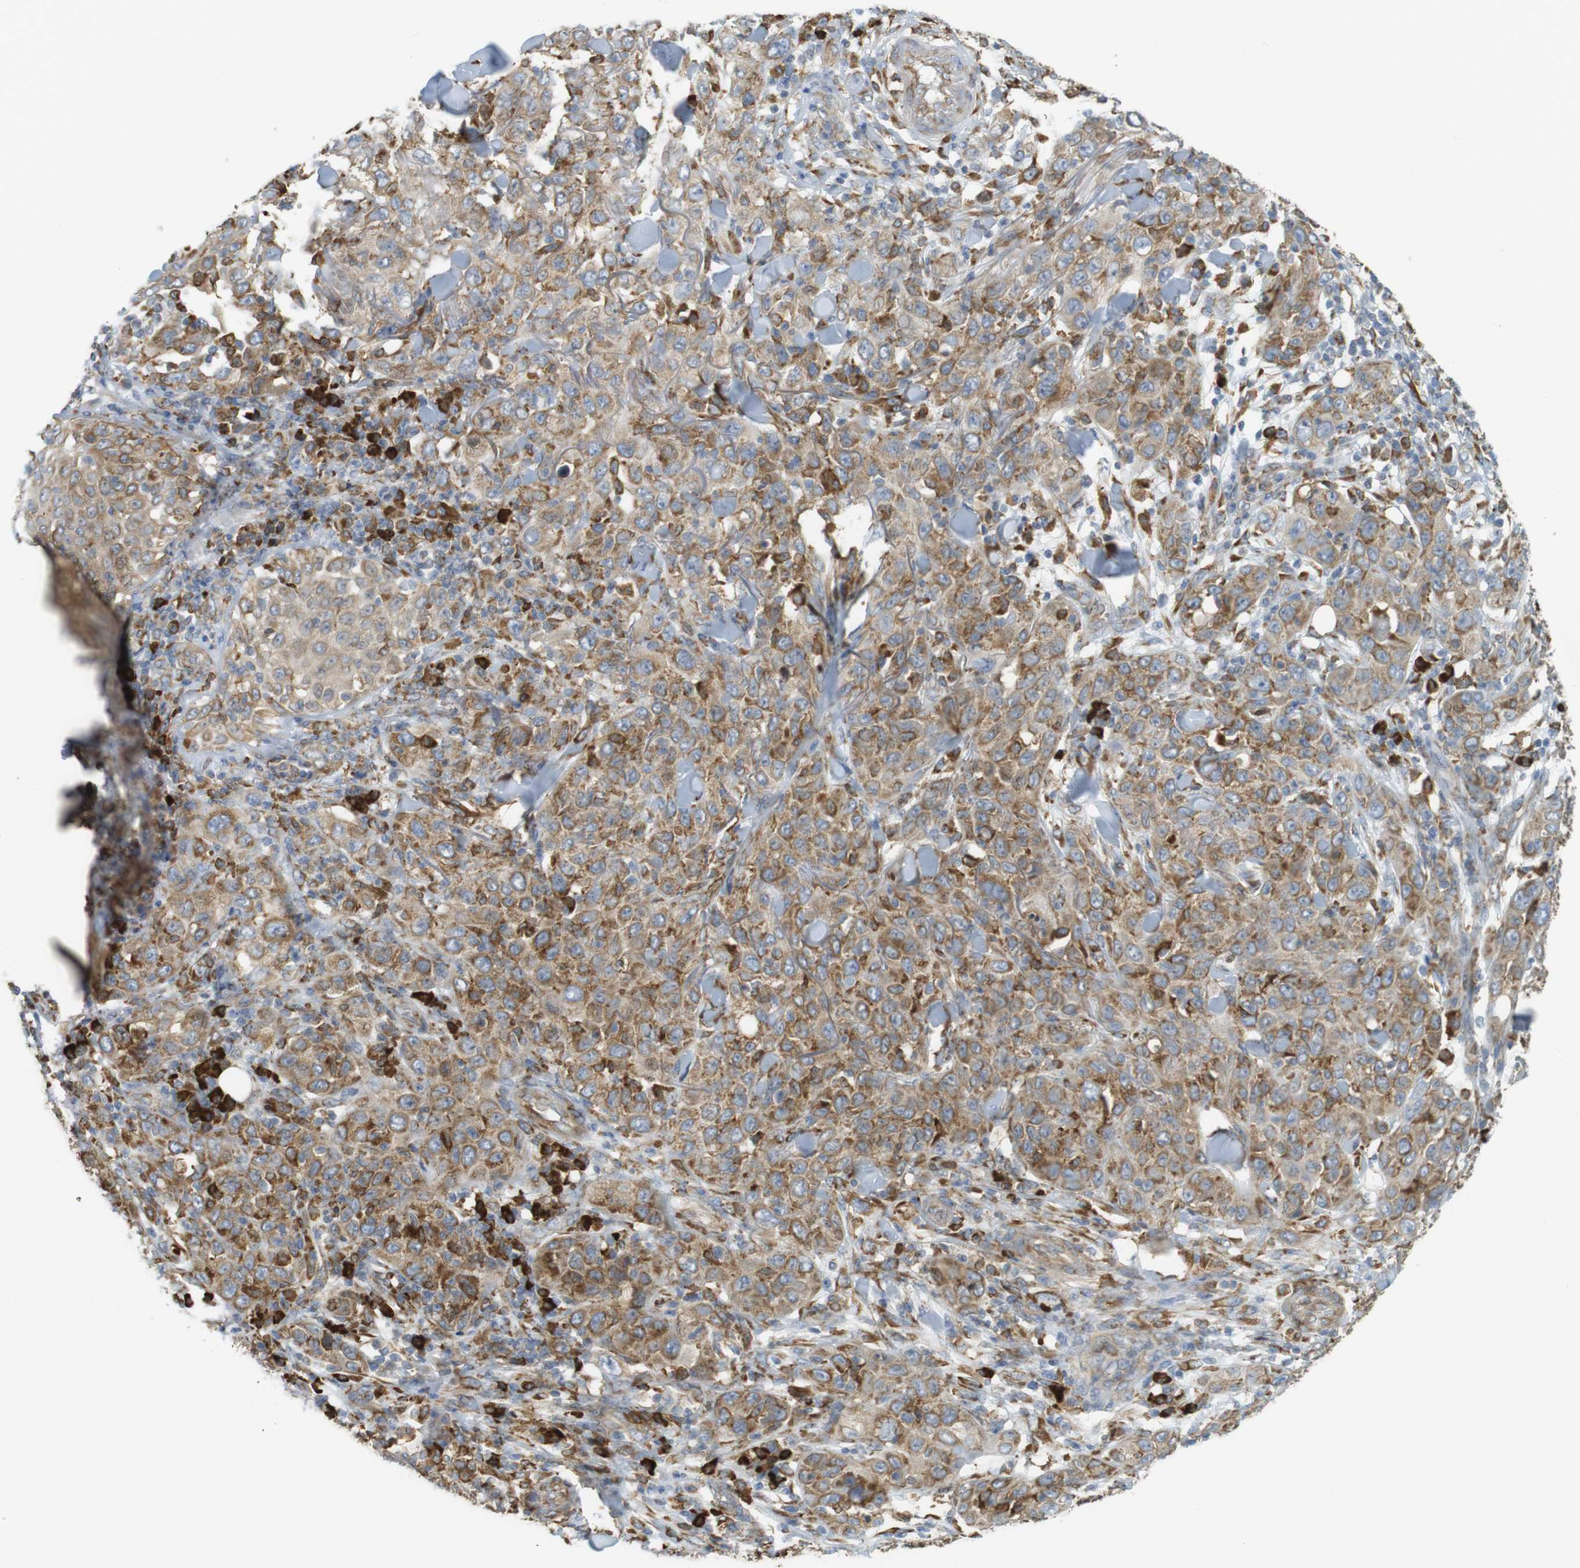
{"staining": {"intensity": "moderate", "quantity": "25%-75%", "location": "cytoplasmic/membranous"}, "tissue": "skin cancer", "cell_type": "Tumor cells", "image_type": "cancer", "snomed": [{"axis": "morphology", "description": "Squamous cell carcinoma, NOS"}, {"axis": "topography", "description": "Skin"}], "caption": "Protein analysis of squamous cell carcinoma (skin) tissue reveals moderate cytoplasmic/membranous expression in approximately 25%-75% of tumor cells. The protein of interest is shown in brown color, while the nuclei are stained blue.", "gene": "MBOAT2", "patient": {"sex": "female", "age": 88}}